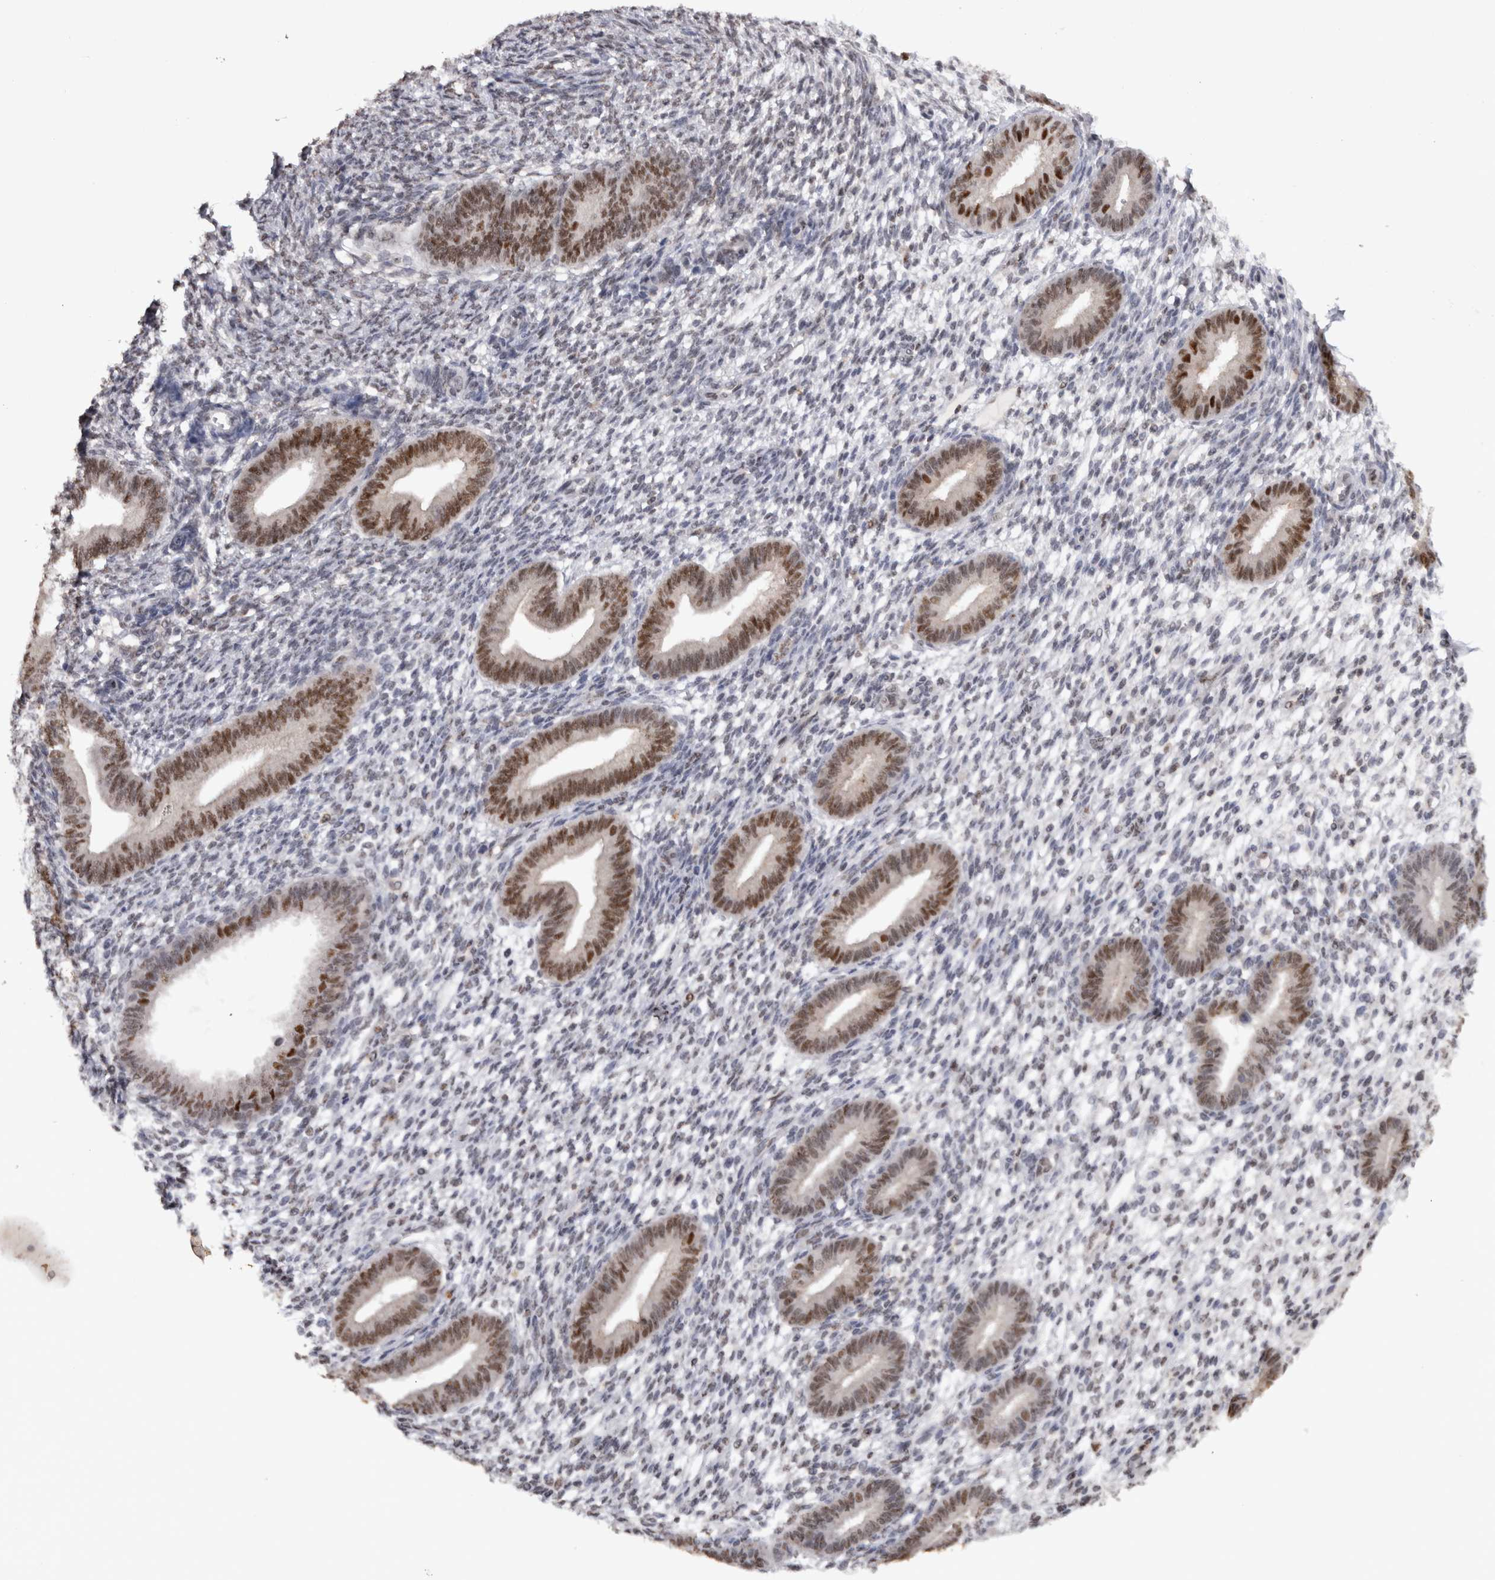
{"staining": {"intensity": "negative", "quantity": "none", "location": "none"}, "tissue": "endometrium", "cell_type": "Cells in endometrial stroma", "image_type": "normal", "snomed": [{"axis": "morphology", "description": "Normal tissue, NOS"}, {"axis": "topography", "description": "Endometrium"}], "caption": "The immunohistochemistry photomicrograph has no significant positivity in cells in endometrial stroma of endometrium. (DAB immunohistochemistry, high magnification).", "gene": "RPS6KA2", "patient": {"sex": "female", "age": 46}}